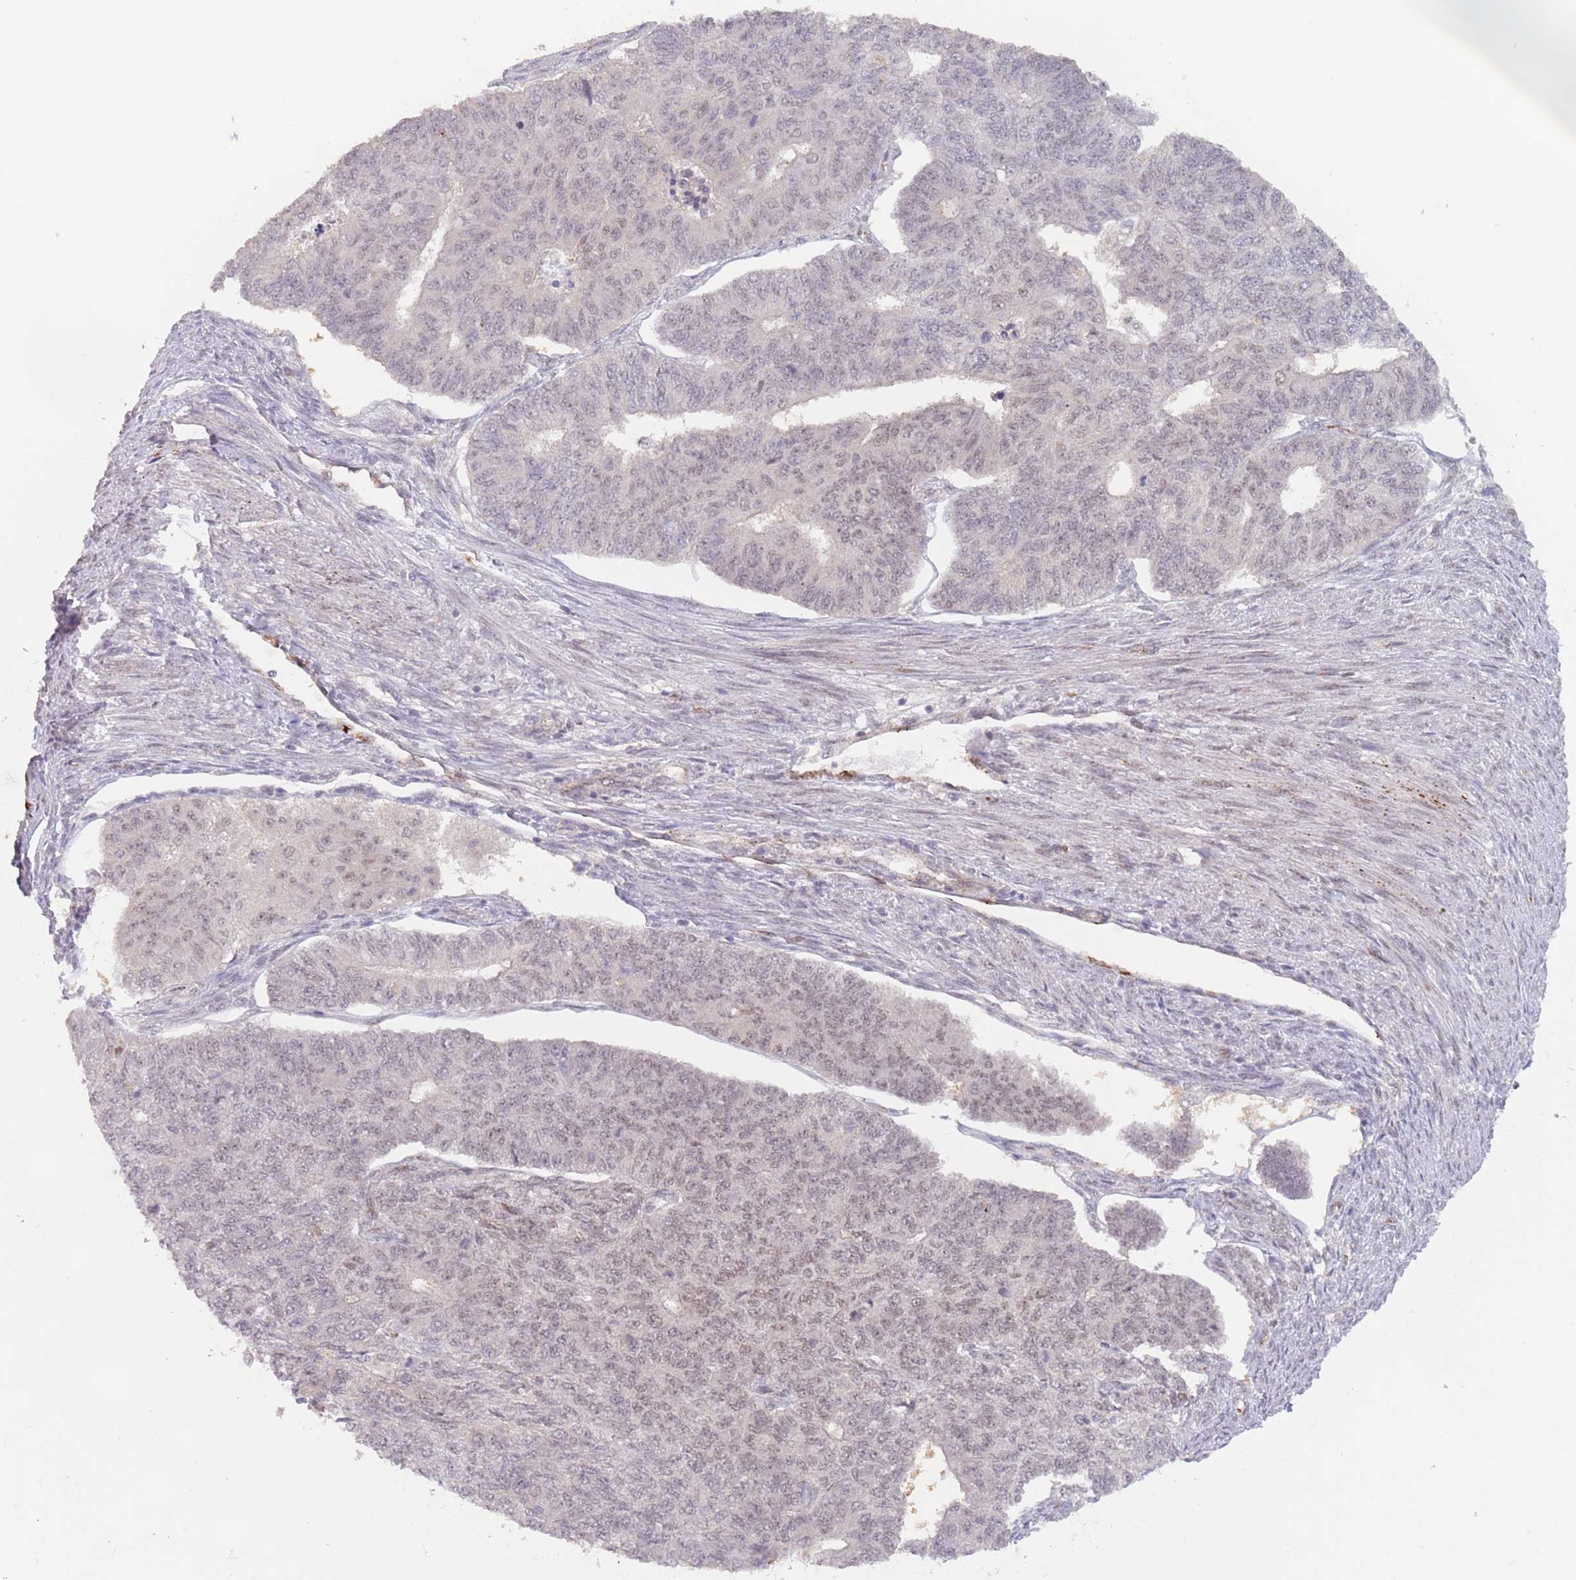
{"staining": {"intensity": "moderate", "quantity": "<25%", "location": "nuclear"}, "tissue": "endometrial cancer", "cell_type": "Tumor cells", "image_type": "cancer", "snomed": [{"axis": "morphology", "description": "Adenocarcinoma, NOS"}, {"axis": "topography", "description": "Endometrium"}], "caption": "High-power microscopy captured an immunohistochemistry (IHC) histopathology image of endometrial cancer, revealing moderate nuclear positivity in approximately <25% of tumor cells.", "gene": "RFXANK", "patient": {"sex": "female", "age": 32}}